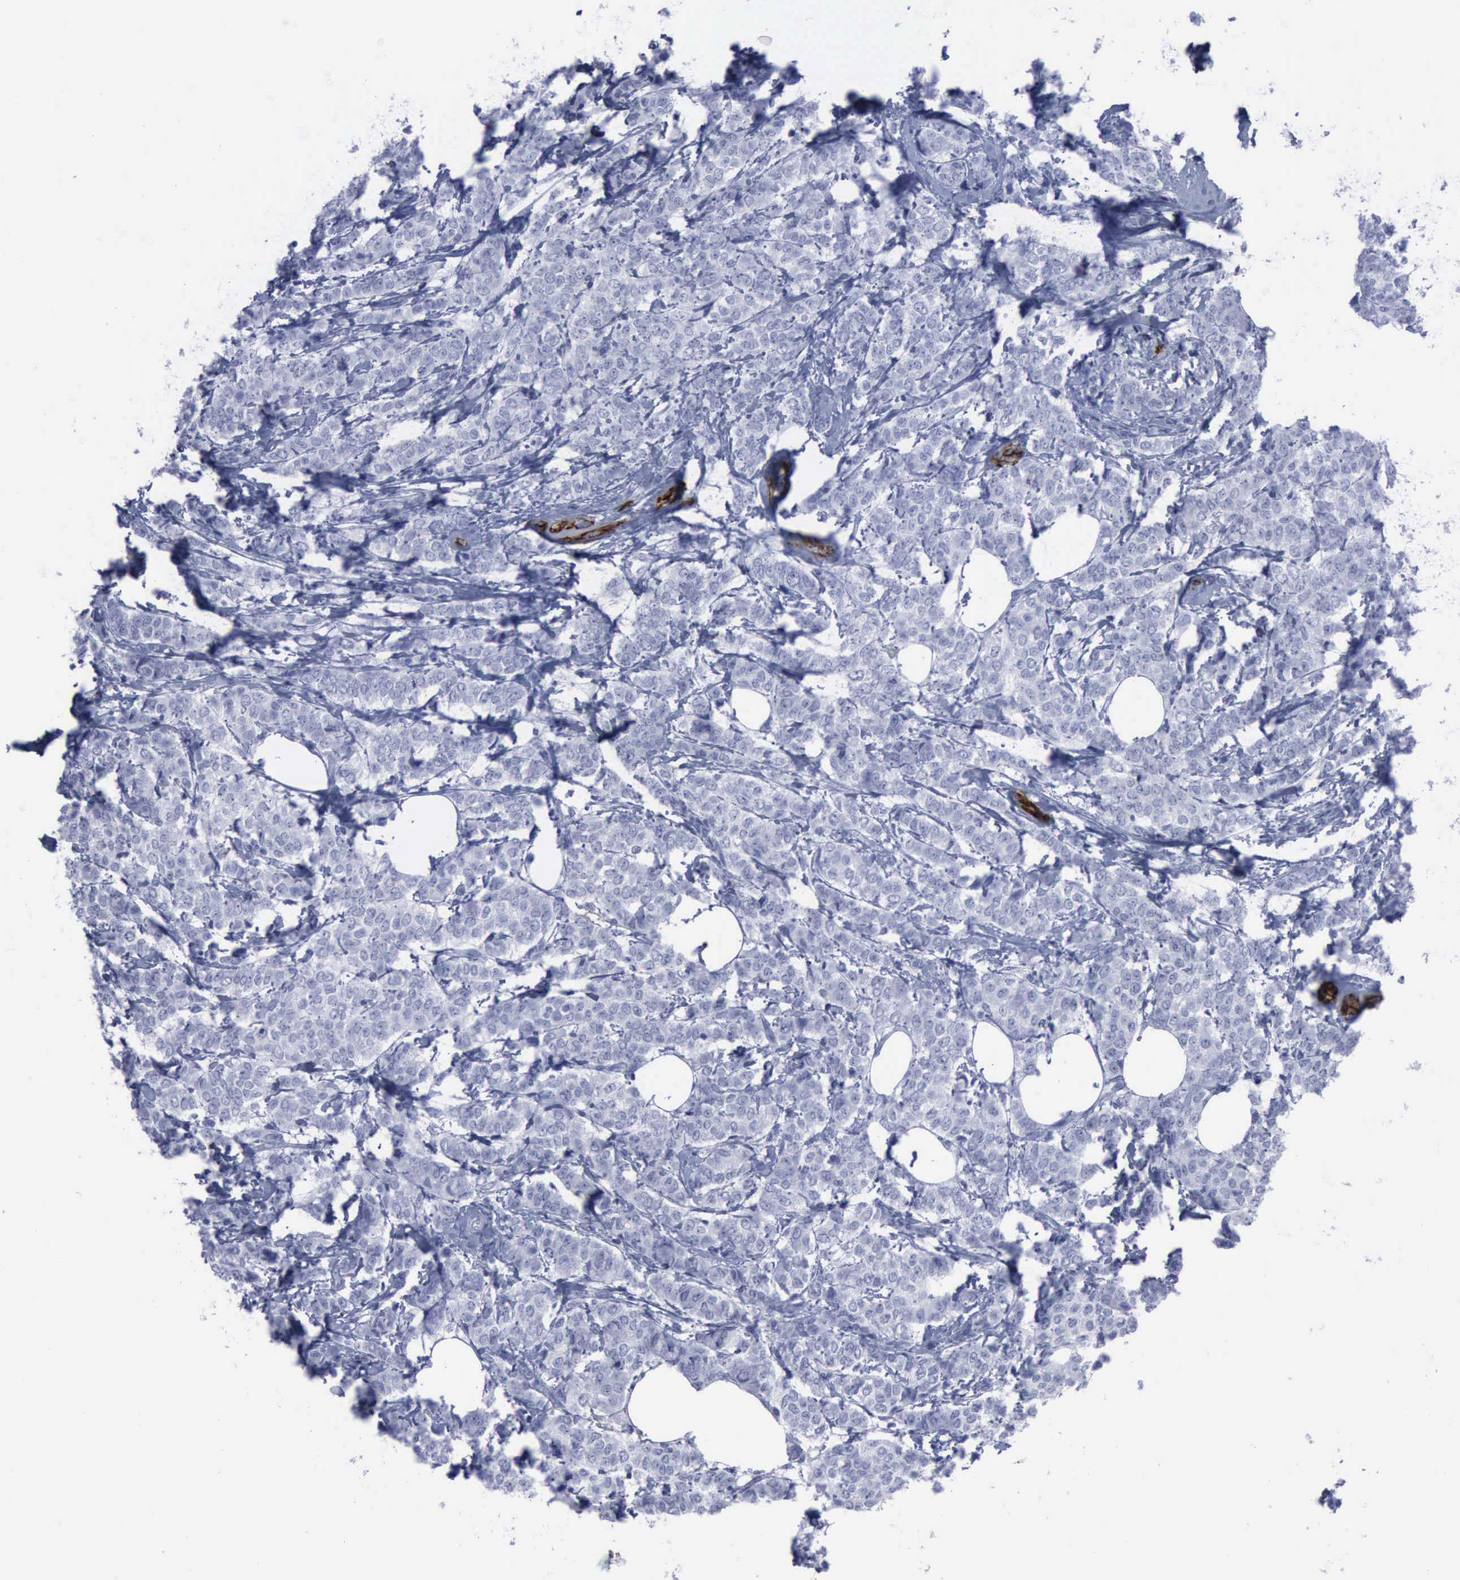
{"staining": {"intensity": "negative", "quantity": "none", "location": "none"}, "tissue": "breast cancer", "cell_type": "Tumor cells", "image_type": "cancer", "snomed": [{"axis": "morphology", "description": "Lobular carcinoma"}, {"axis": "topography", "description": "Breast"}], "caption": "Human lobular carcinoma (breast) stained for a protein using IHC demonstrates no positivity in tumor cells.", "gene": "NGFR", "patient": {"sex": "female", "age": 60}}